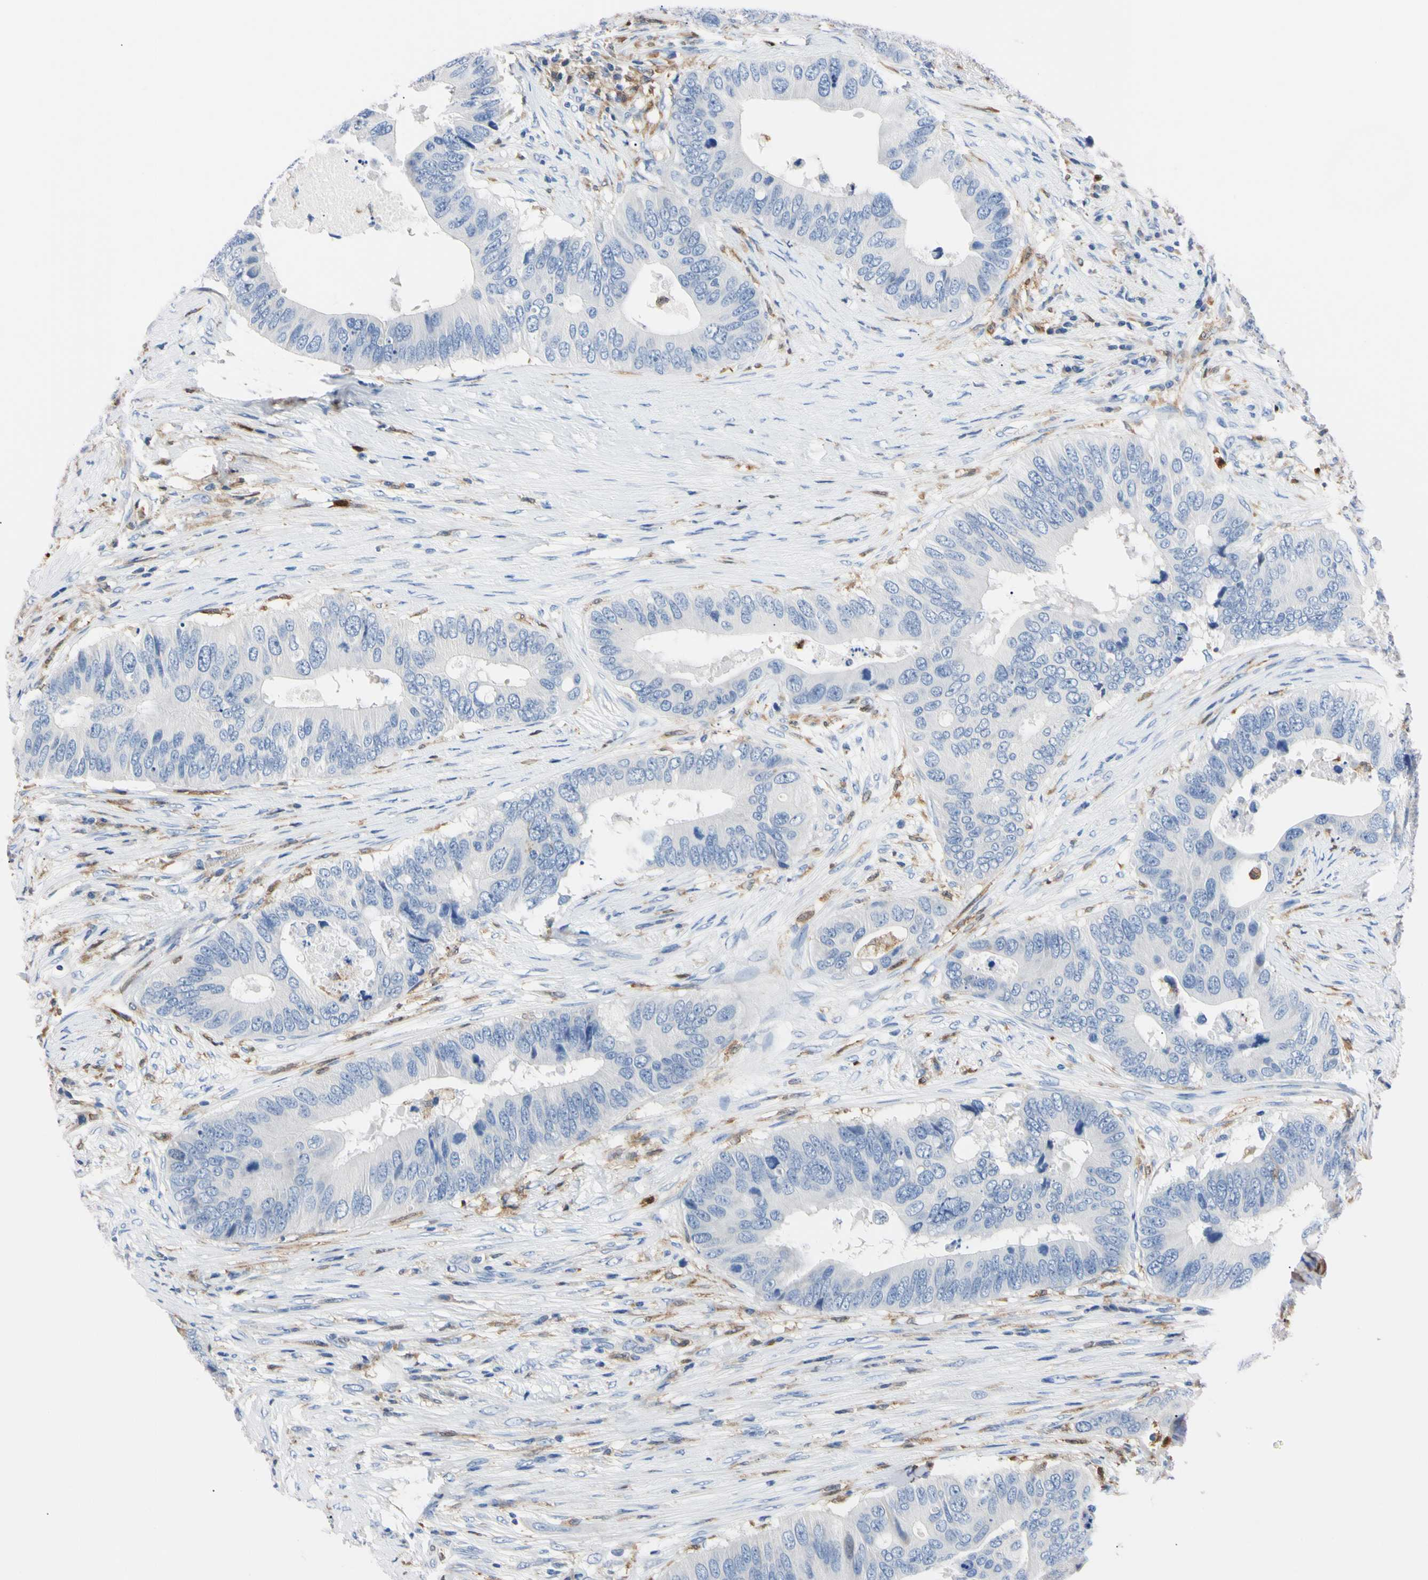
{"staining": {"intensity": "negative", "quantity": "none", "location": "none"}, "tissue": "colorectal cancer", "cell_type": "Tumor cells", "image_type": "cancer", "snomed": [{"axis": "morphology", "description": "Adenocarcinoma, NOS"}, {"axis": "topography", "description": "Colon"}], "caption": "Immunohistochemistry (IHC) micrograph of neoplastic tissue: adenocarcinoma (colorectal) stained with DAB shows no significant protein positivity in tumor cells.", "gene": "NCF4", "patient": {"sex": "male", "age": 71}}